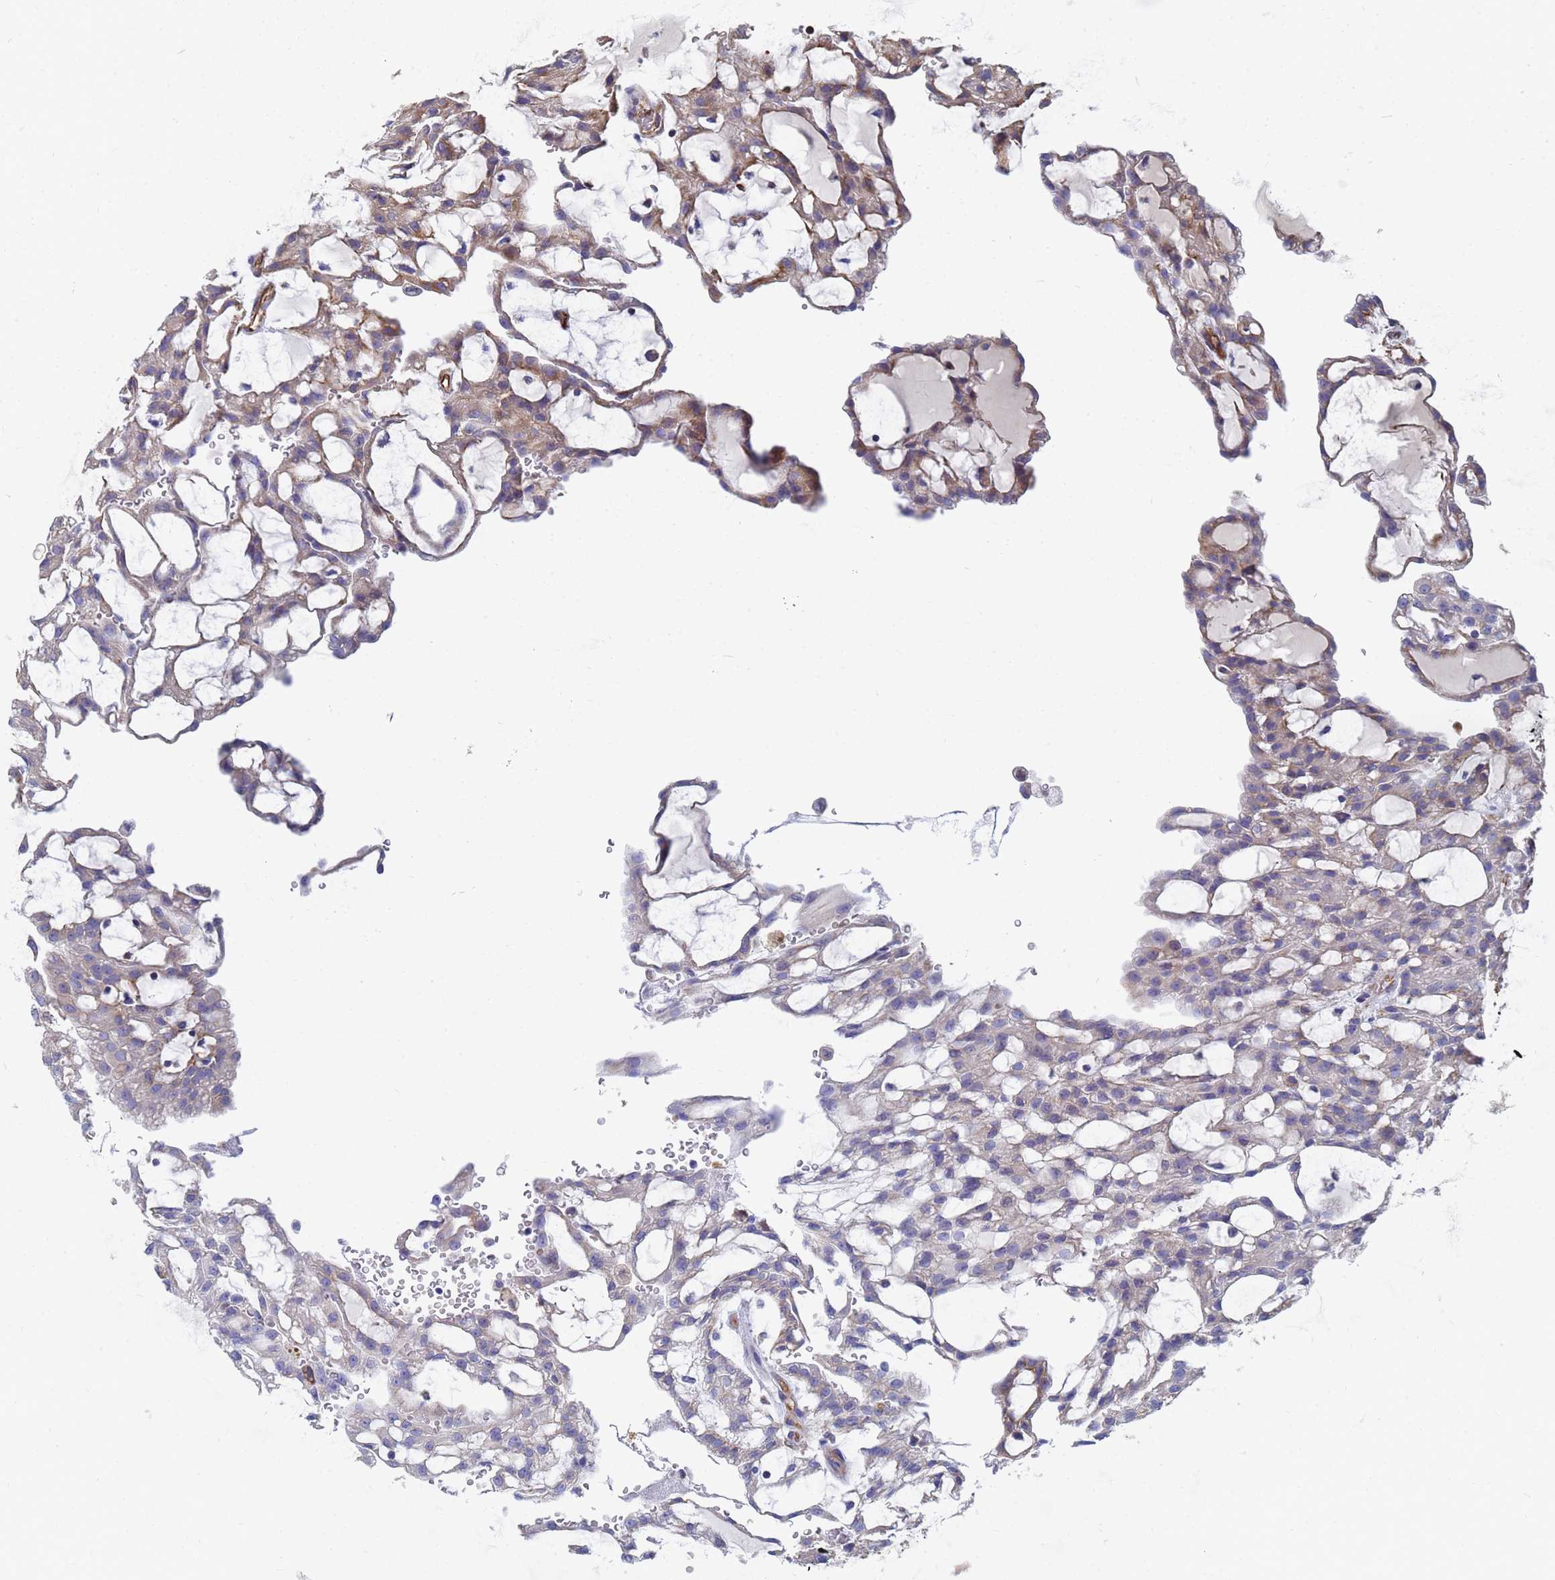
{"staining": {"intensity": "negative", "quantity": "none", "location": "none"}, "tissue": "renal cancer", "cell_type": "Tumor cells", "image_type": "cancer", "snomed": [{"axis": "morphology", "description": "Adenocarcinoma, NOS"}, {"axis": "topography", "description": "Kidney"}], "caption": "There is no significant positivity in tumor cells of renal adenocarcinoma. (Stains: DAB (3,3'-diaminobenzidine) IHC with hematoxylin counter stain, Microscopy: brightfield microscopy at high magnification).", "gene": "SYT13", "patient": {"sex": "male", "age": 63}}